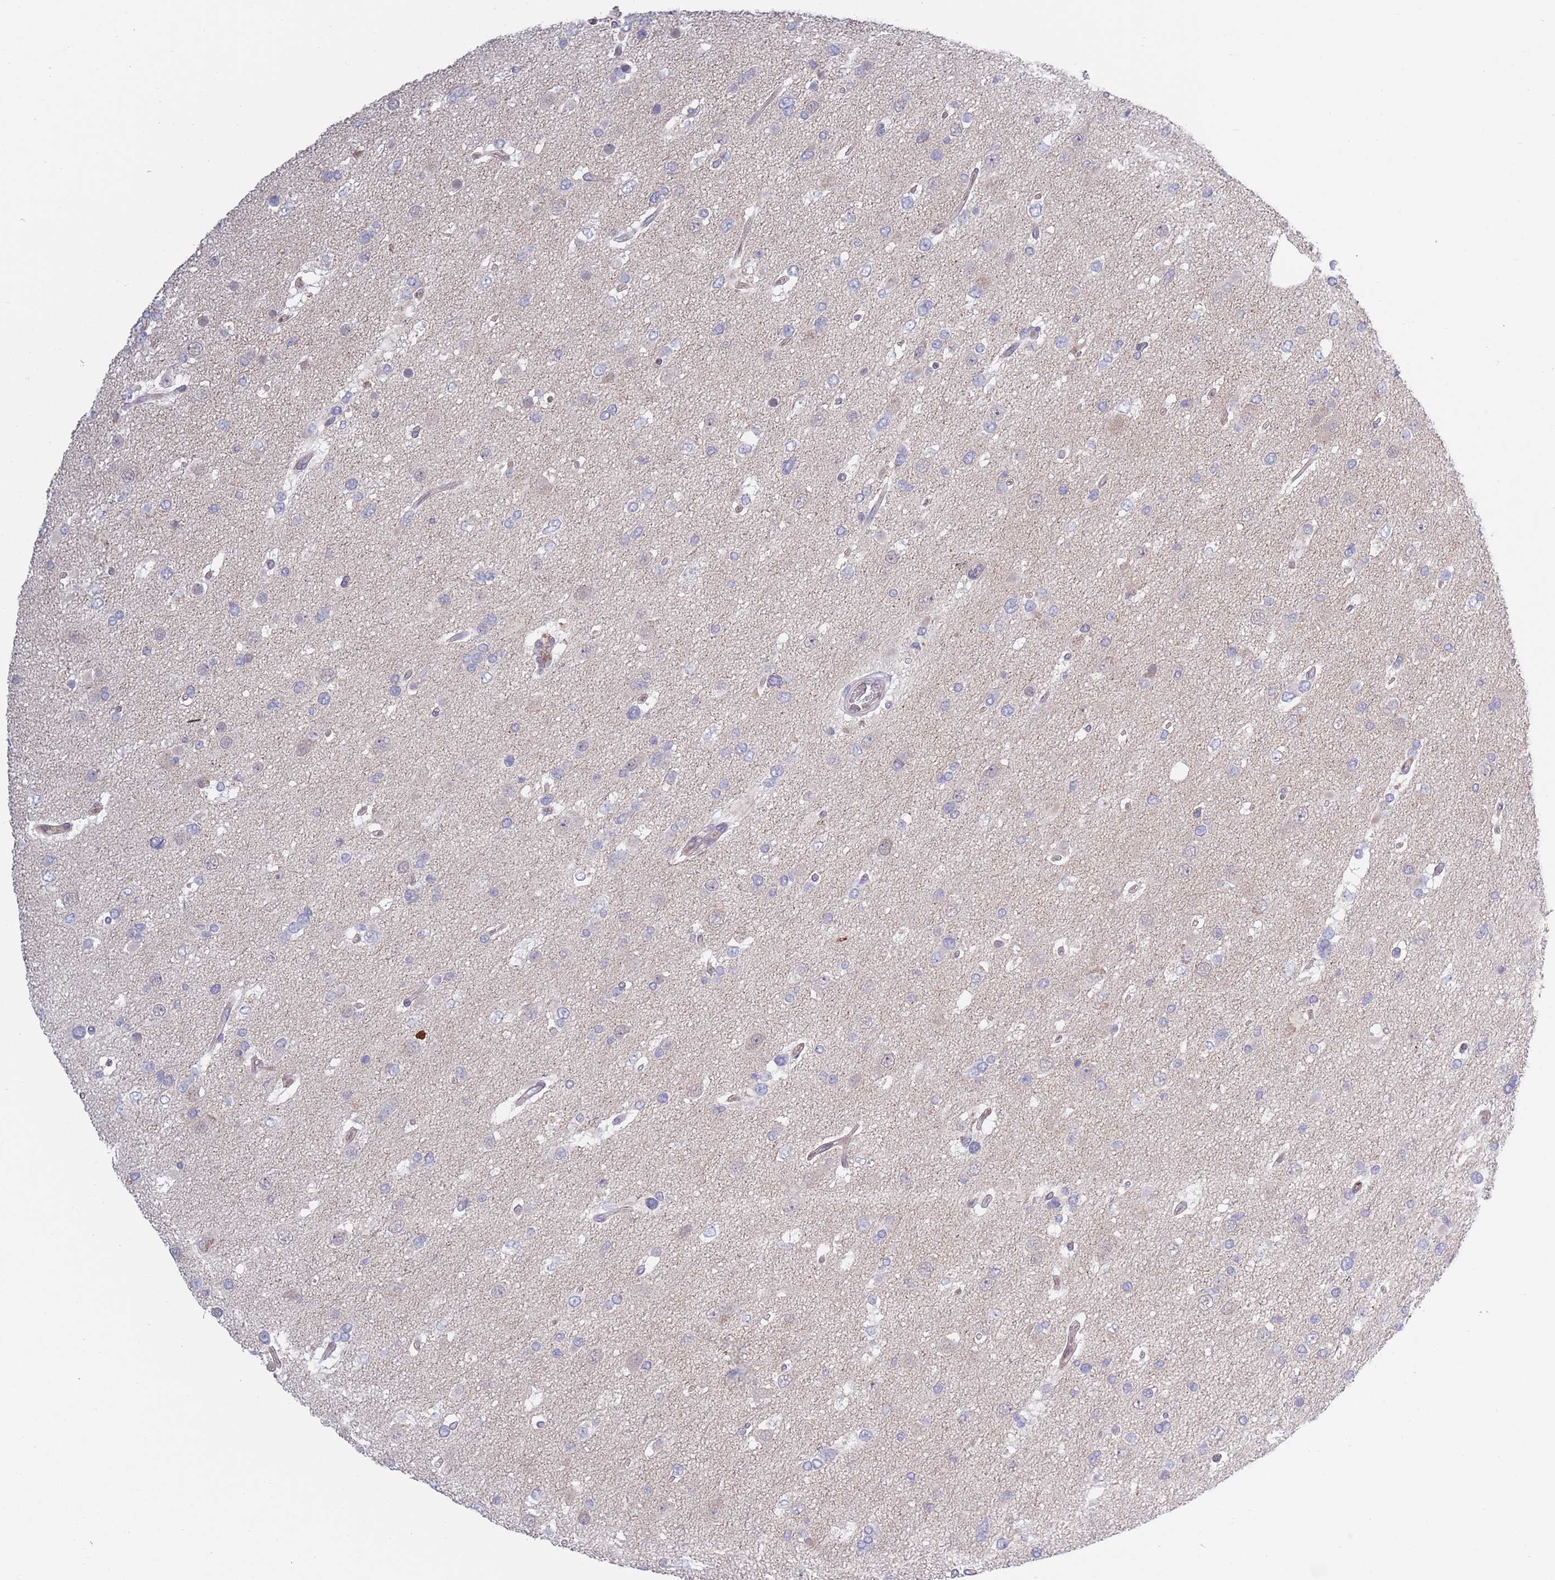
{"staining": {"intensity": "negative", "quantity": "none", "location": "none"}, "tissue": "glioma", "cell_type": "Tumor cells", "image_type": "cancer", "snomed": [{"axis": "morphology", "description": "Glioma, malignant, High grade"}, {"axis": "topography", "description": "Brain"}], "caption": "DAB immunohistochemical staining of glioma shows no significant staining in tumor cells.", "gene": "TYW1", "patient": {"sex": "male", "age": 53}}